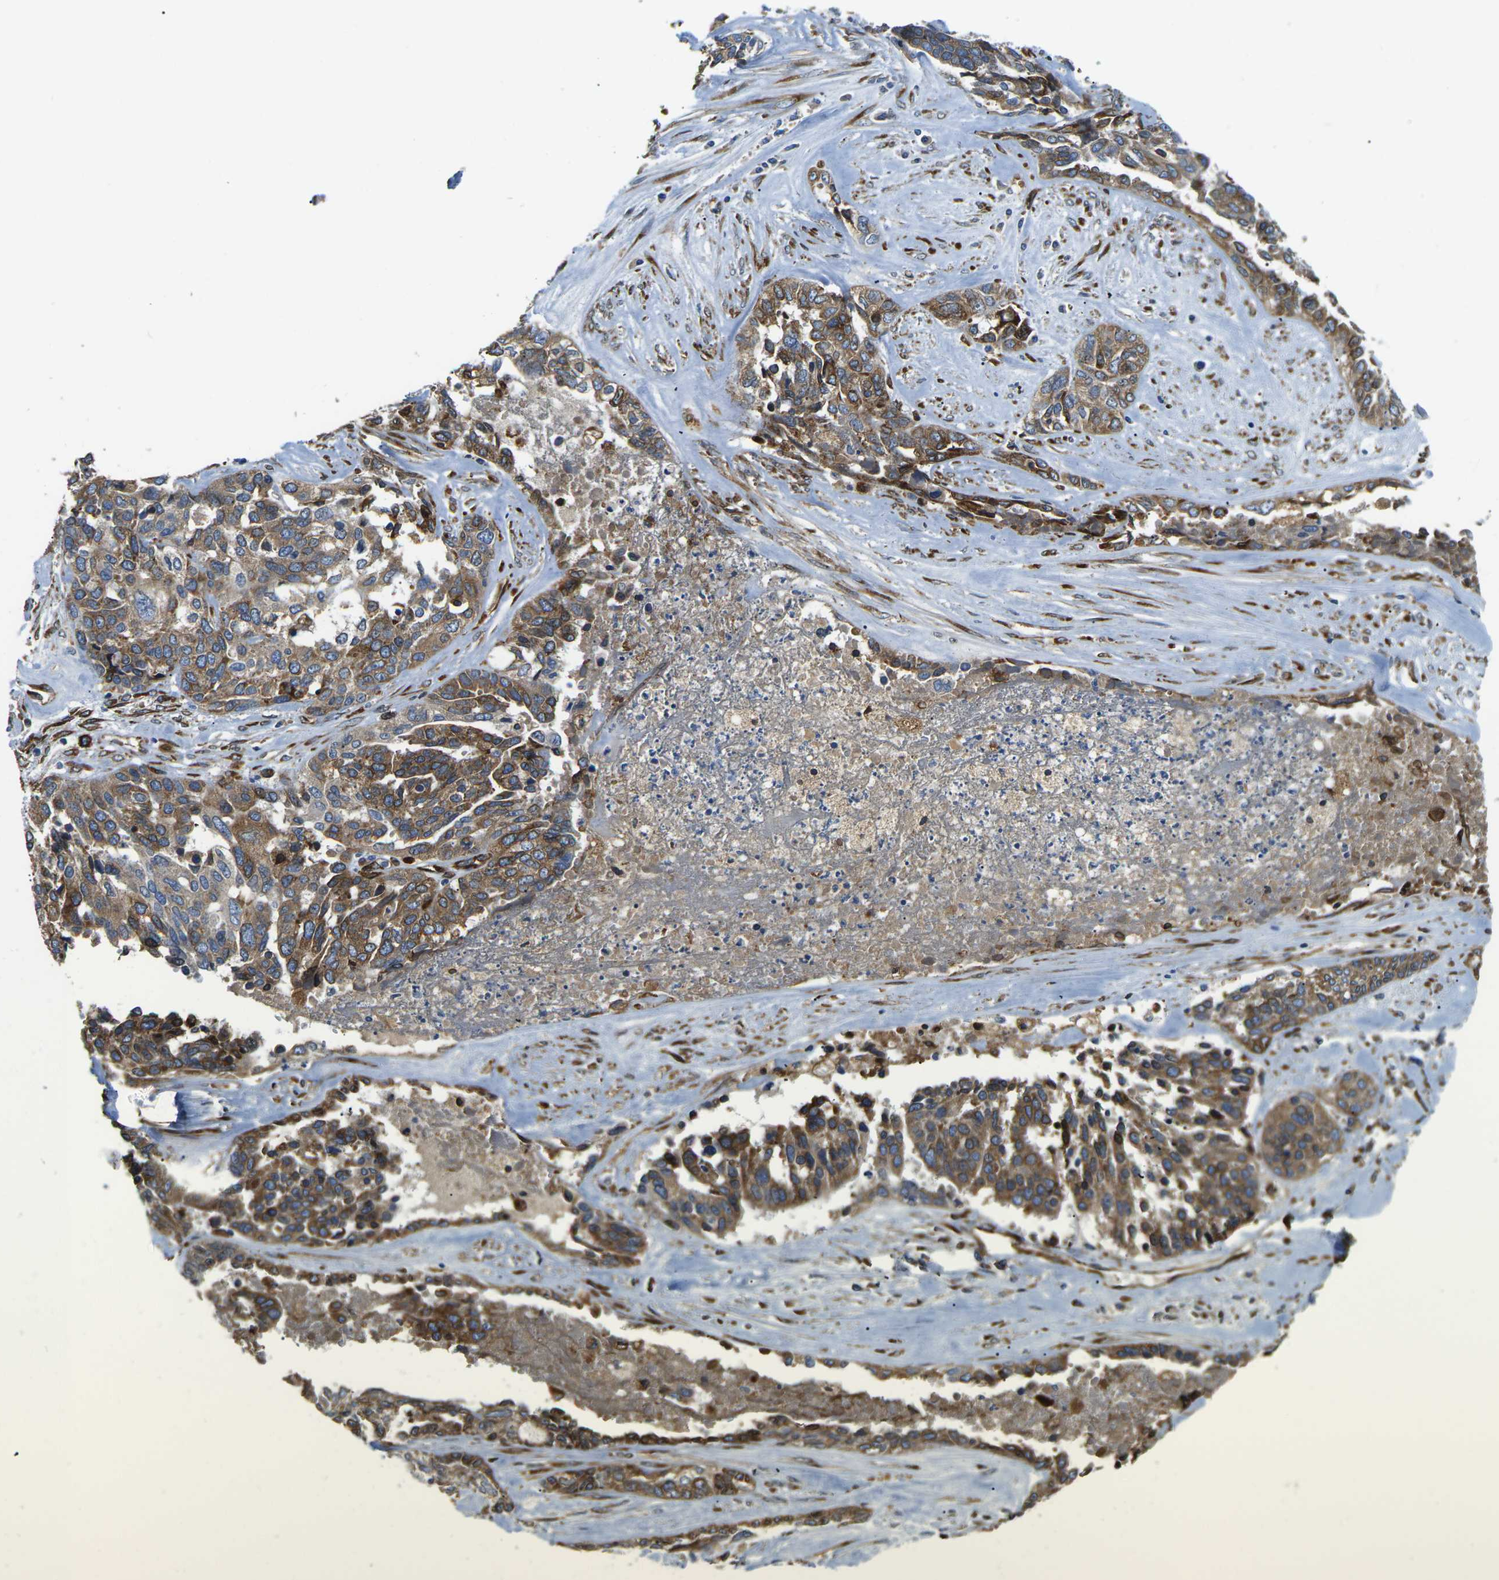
{"staining": {"intensity": "moderate", "quantity": ">75%", "location": "cytoplasmic/membranous"}, "tissue": "ovarian cancer", "cell_type": "Tumor cells", "image_type": "cancer", "snomed": [{"axis": "morphology", "description": "Cystadenocarcinoma, serous, NOS"}, {"axis": "topography", "description": "Ovary"}], "caption": "Immunohistochemistry (IHC) image of neoplastic tissue: human serous cystadenocarcinoma (ovarian) stained using immunohistochemistry demonstrates medium levels of moderate protein expression localized specifically in the cytoplasmic/membranous of tumor cells, appearing as a cytoplasmic/membranous brown color.", "gene": "PDZD8", "patient": {"sex": "female", "age": 44}}